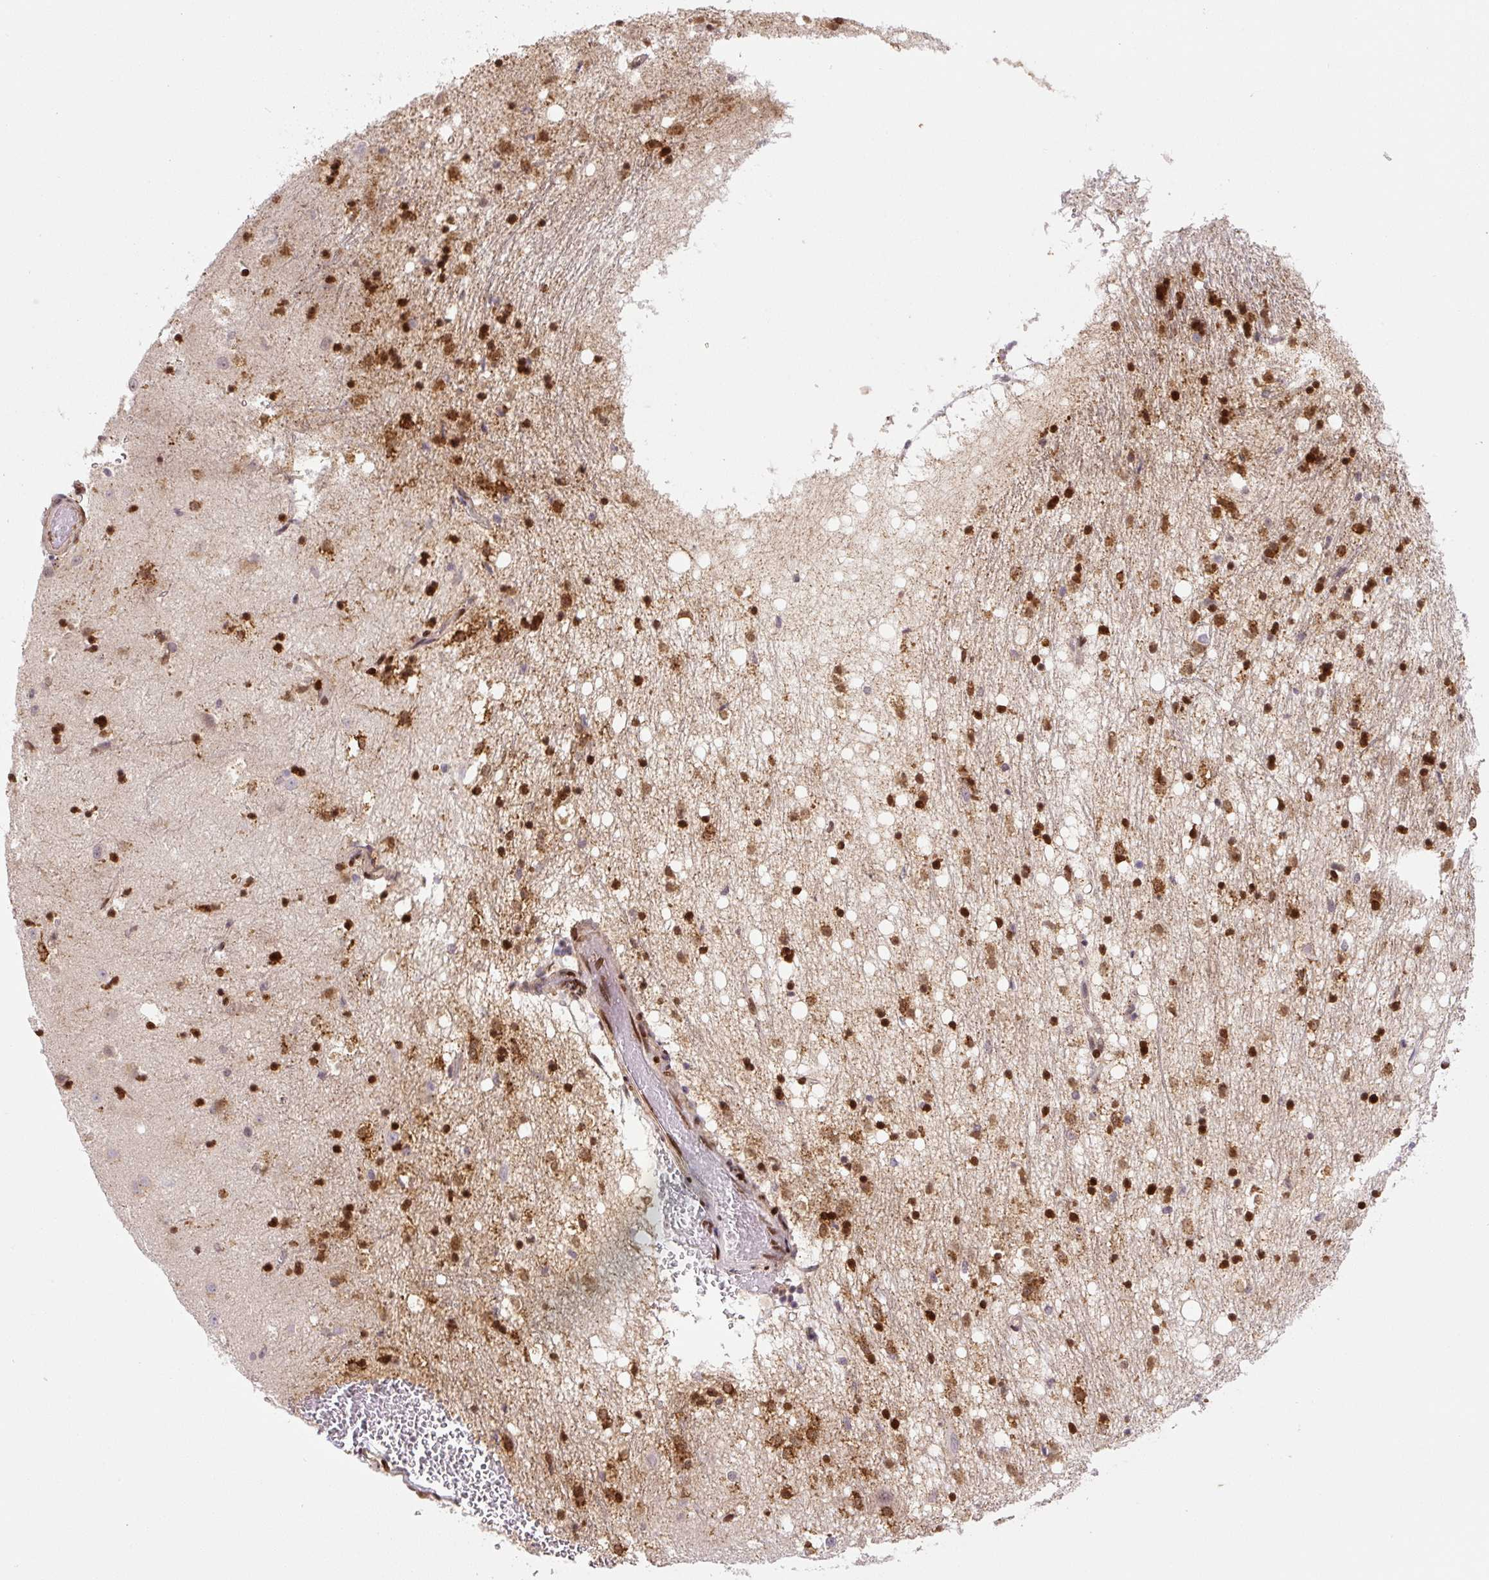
{"staining": {"intensity": "strong", "quantity": ">75%", "location": "nuclear"}, "tissue": "caudate", "cell_type": "Glial cells", "image_type": "normal", "snomed": [{"axis": "morphology", "description": "Normal tissue, NOS"}, {"axis": "topography", "description": "Lateral ventricle wall"}], "caption": "High-magnification brightfield microscopy of unremarkable caudate stained with DAB (3,3'-diaminobenzidine) (brown) and counterstained with hematoxylin (blue). glial cells exhibit strong nuclear positivity is identified in about>75% of cells. (Brightfield microscopy of DAB IHC at high magnification).", "gene": "PYDC2", "patient": {"sex": "male", "age": 58}}